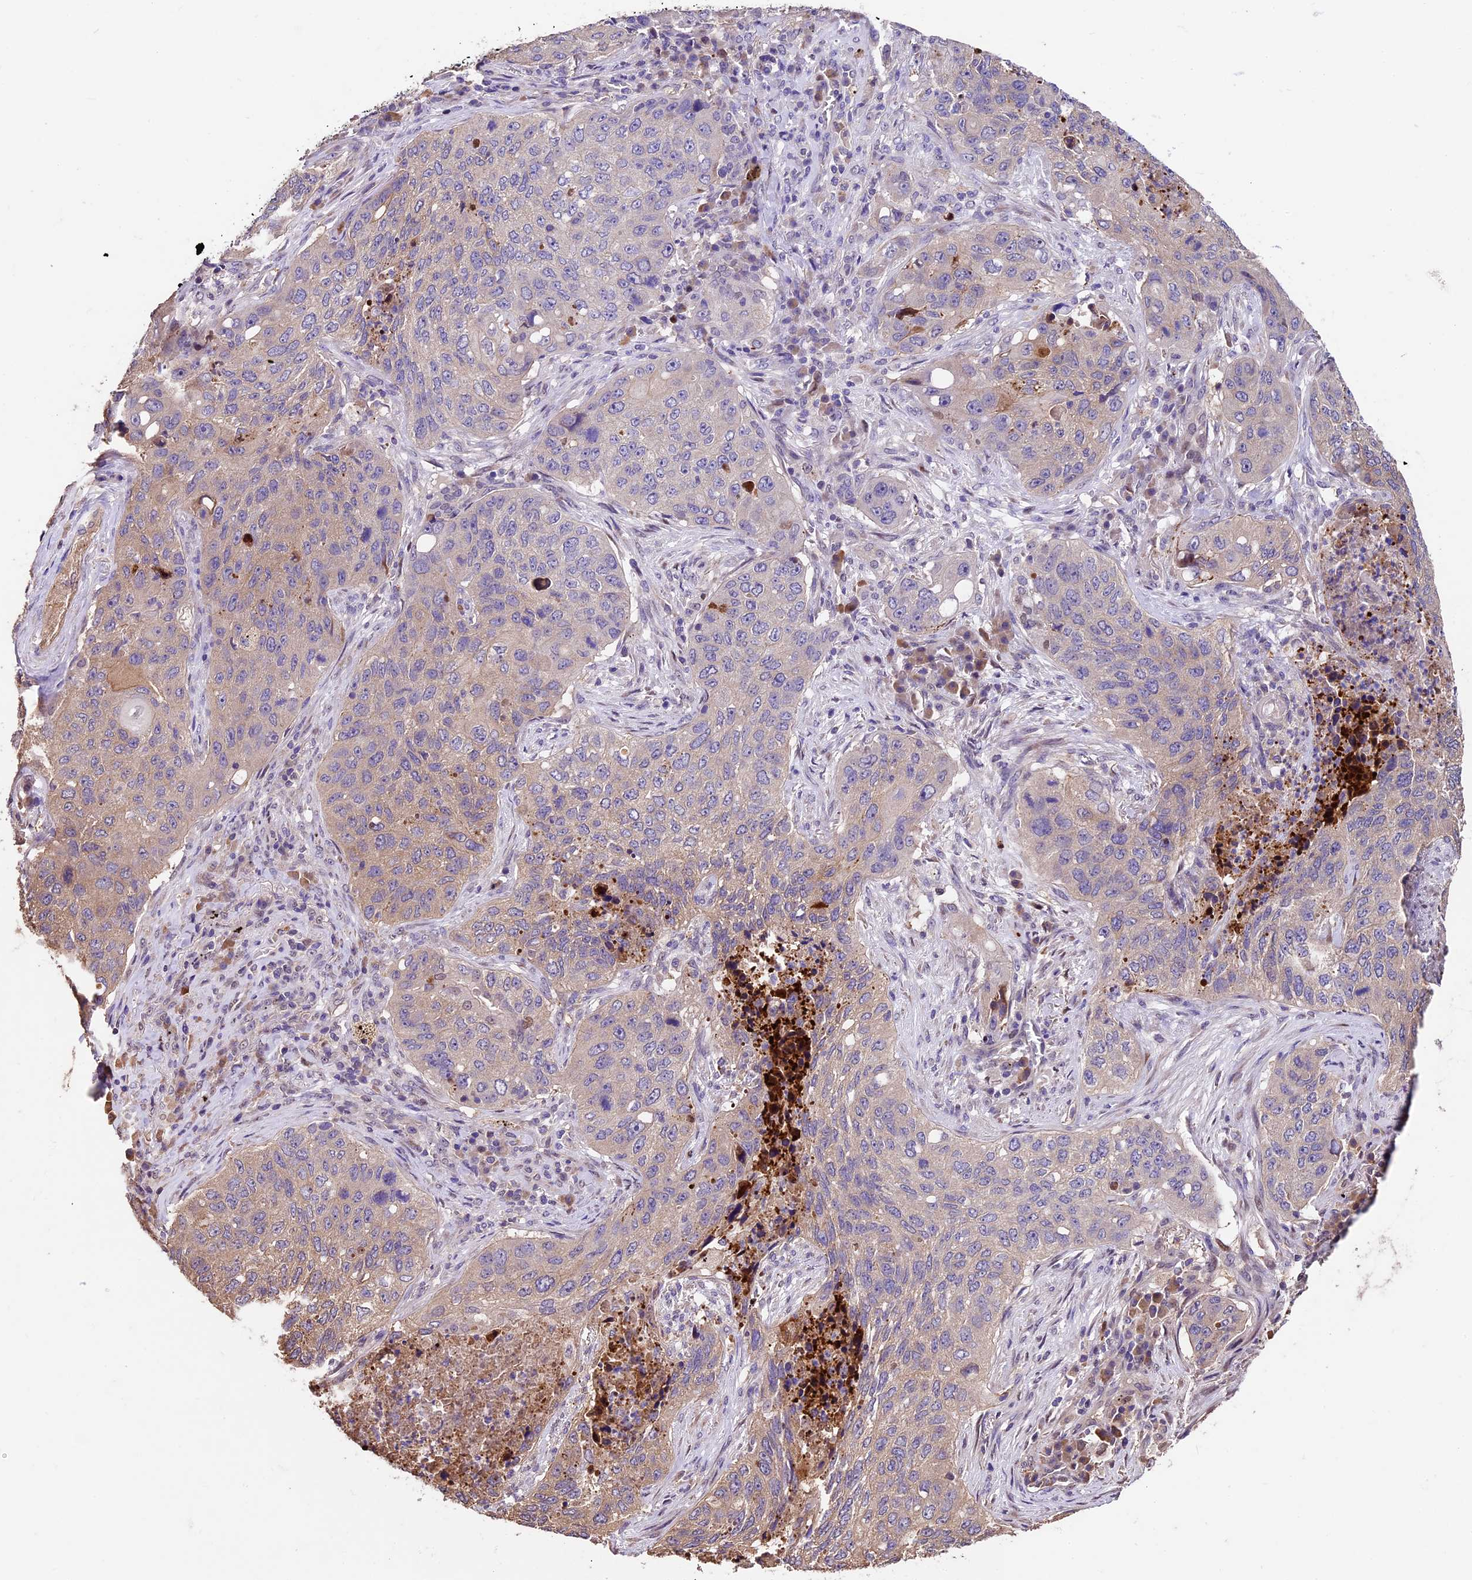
{"staining": {"intensity": "negative", "quantity": "none", "location": "none"}, "tissue": "lung cancer", "cell_type": "Tumor cells", "image_type": "cancer", "snomed": [{"axis": "morphology", "description": "Squamous cell carcinoma, NOS"}, {"axis": "topography", "description": "Lung"}], "caption": "Lung cancer (squamous cell carcinoma) was stained to show a protein in brown. There is no significant staining in tumor cells.", "gene": "SBNO2", "patient": {"sex": "female", "age": 63}}